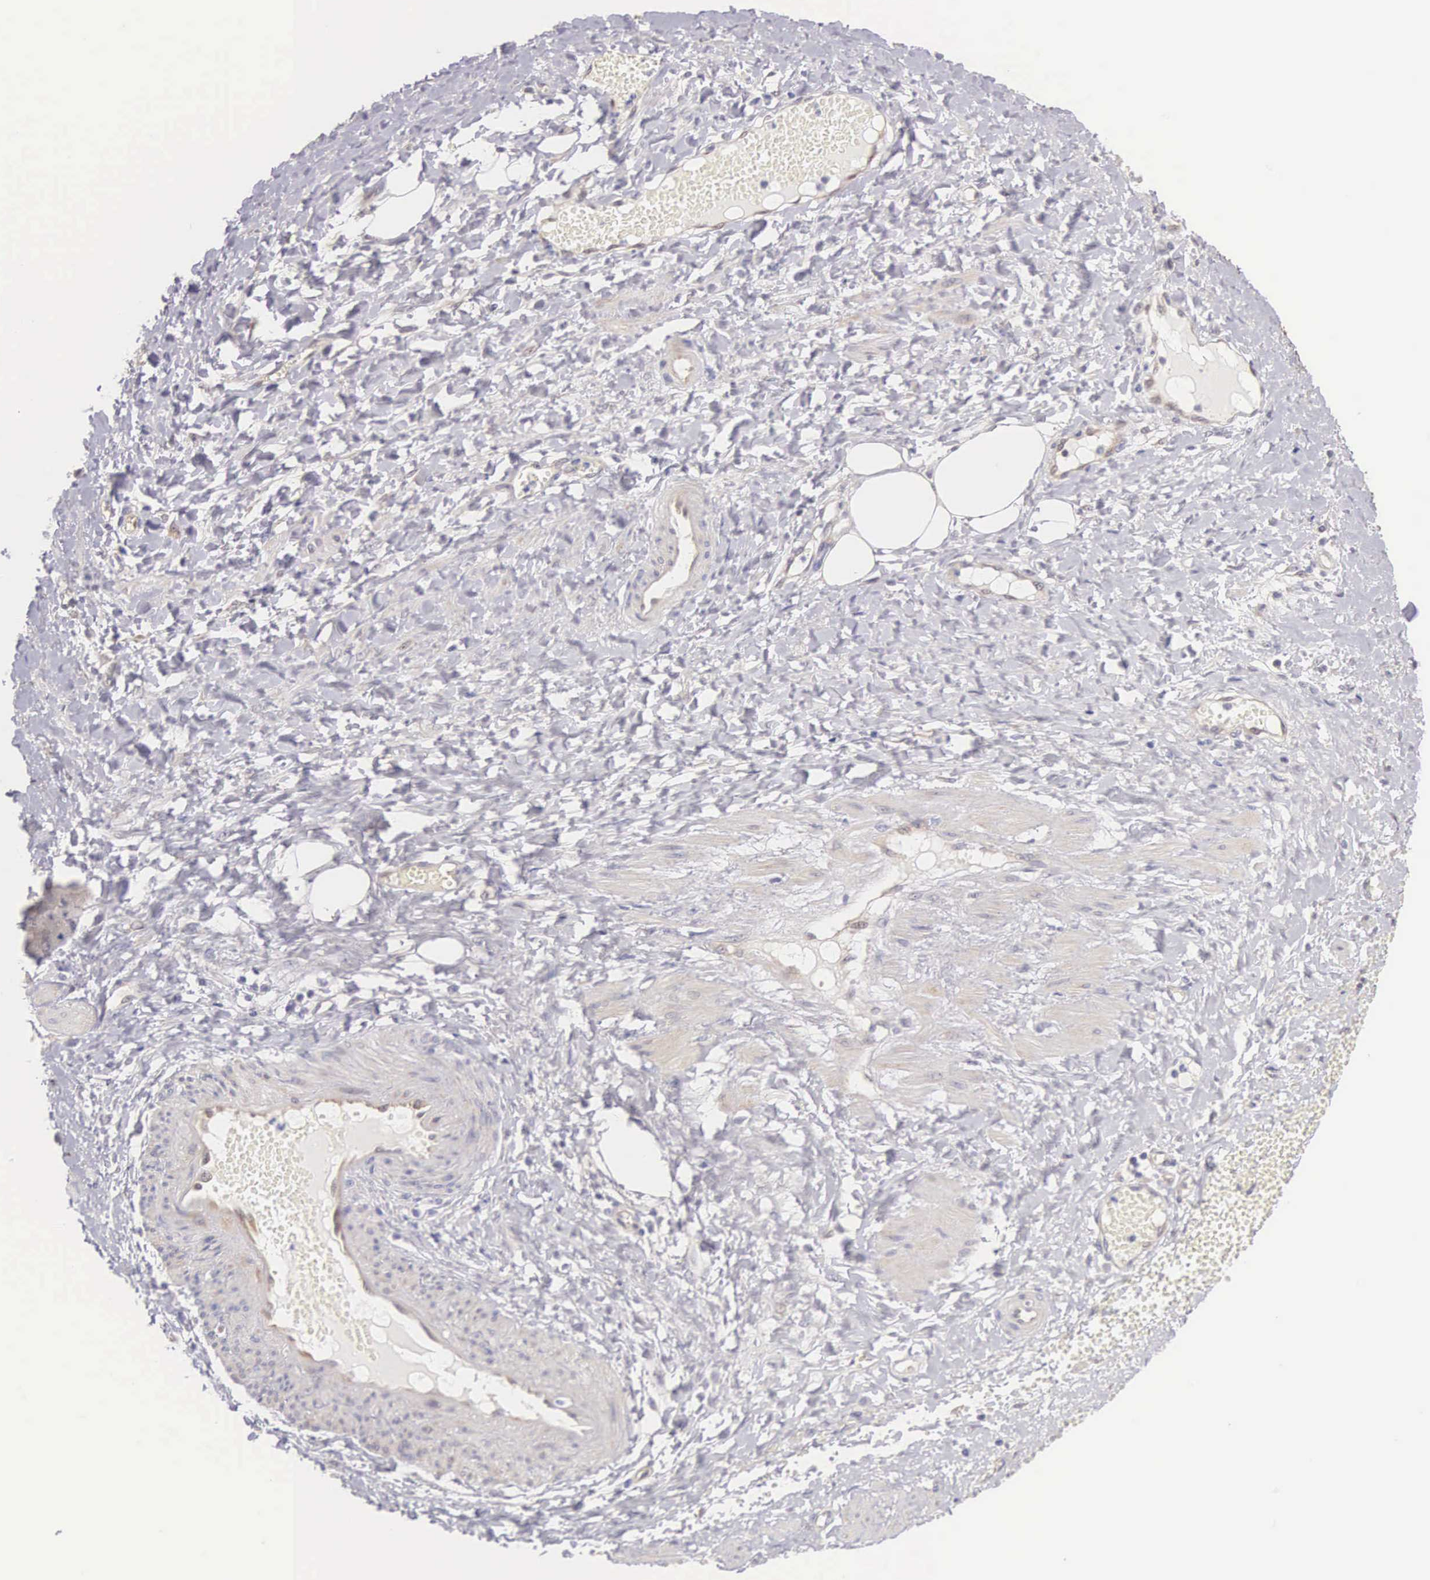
{"staining": {"intensity": "negative", "quantity": "none", "location": "none"}, "tissue": "smooth muscle", "cell_type": "Smooth muscle cells", "image_type": "normal", "snomed": [{"axis": "morphology", "description": "Normal tissue, NOS"}, {"axis": "topography", "description": "Uterus"}], "caption": "This histopathology image is of unremarkable smooth muscle stained with immunohistochemistry (IHC) to label a protein in brown with the nuclei are counter-stained blue. There is no staining in smooth muscle cells. (Immunohistochemistry, brightfield microscopy, high magnification).", "gene": "PIR", "patient": {"sex": "female", "age": 56}}